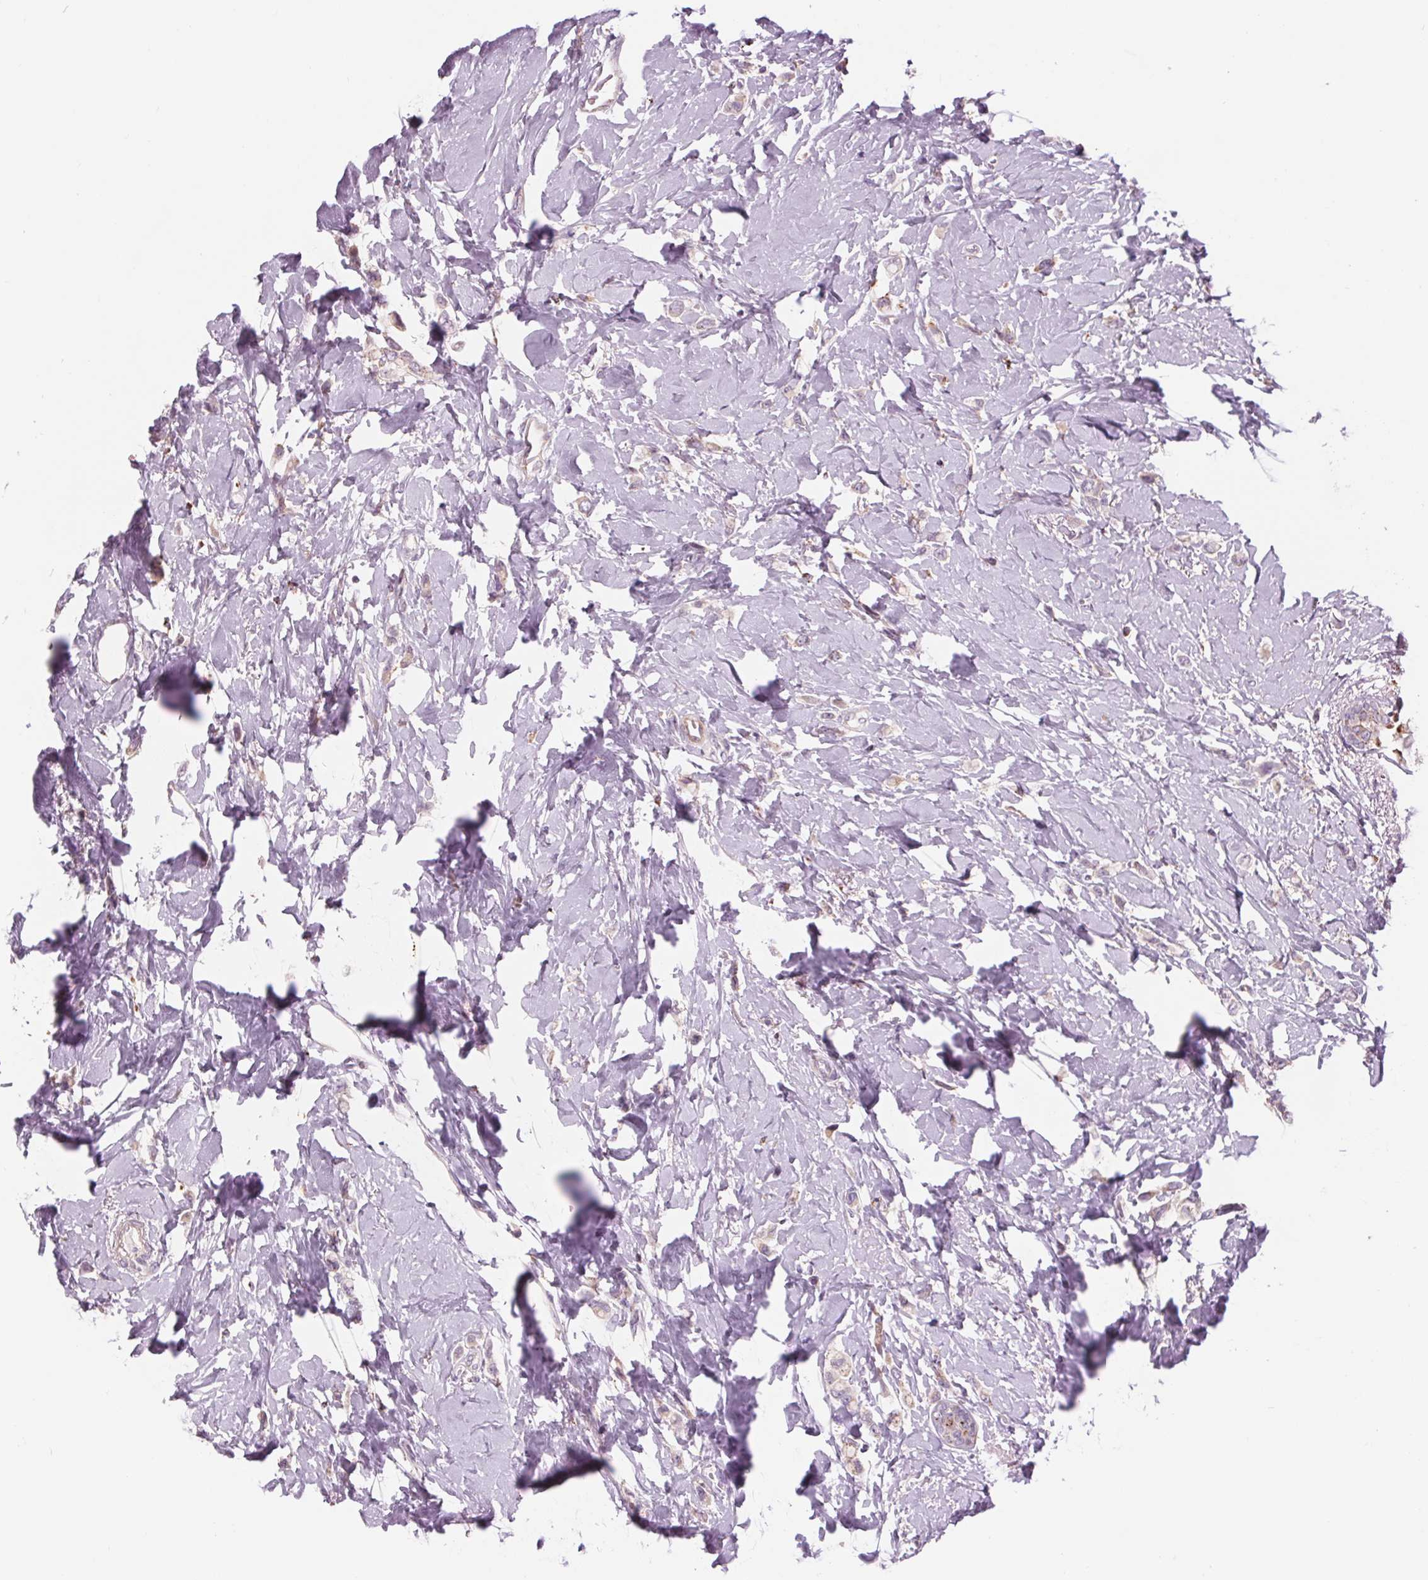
{"staining": {"intensity": "weak", "quantity": "25%-75%", "location": "cytoplasmic/membranous"}, "tissue": "breast cancer", "cell_type": "Tumor cells", "image_type": "cancer", "snomed": [{"axis": "morphology", "description": "Lobular carcinoma"}, {"axis": "topography", "description": "Breast"}], "caption": "This photomicrograph shows immunohistochemistry staining of breast lobular carcinoma, with low weak cytoplasmic/membranous positivity in approximately 25%-75% of tumor cells.", "gene": "SAMD5", "patient": {"sex": "female", "age": 66}}